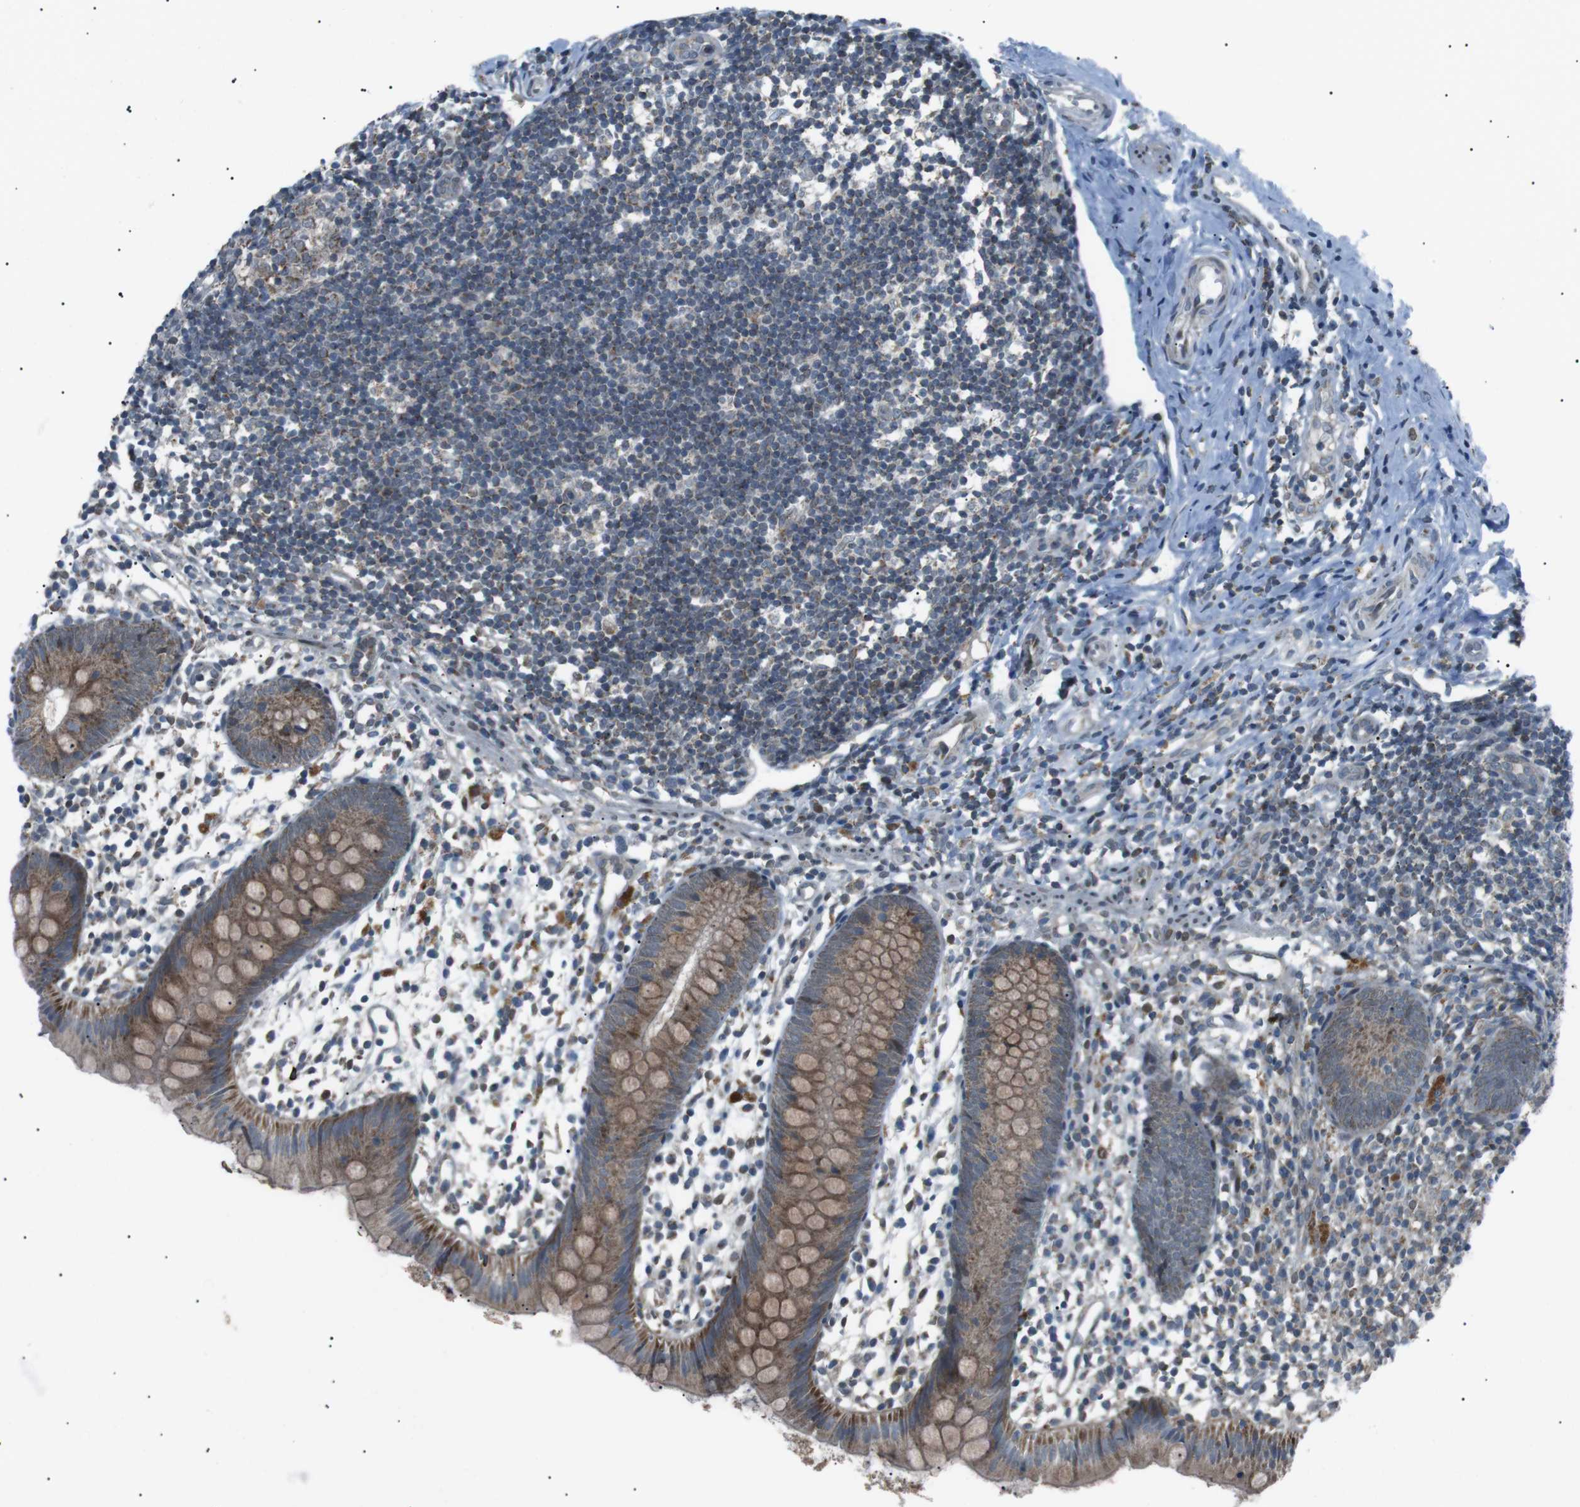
{"staining": {"intensity": "moderate", "quantity": ">75%", "location": "cytoplasmic/membranous"}, "tissue": "appendix", "cell_type": "Glandular cells", "image_type": "normal", "snomed": [{"axis": "morphology", "description": "Normal tissue, NOS"}, {"axis": "topography", "description": "Appendix"}], "caption": "Immunohistochemical staining of benign appendix demonstrates >75% levels of moderate cytoplasmic/membranous protein positivity in approximately >75% of glandular cells. Nuclei are stained in blue.", "gene": "ARID5B", "patient": {"sex": "female", "age": 20}}